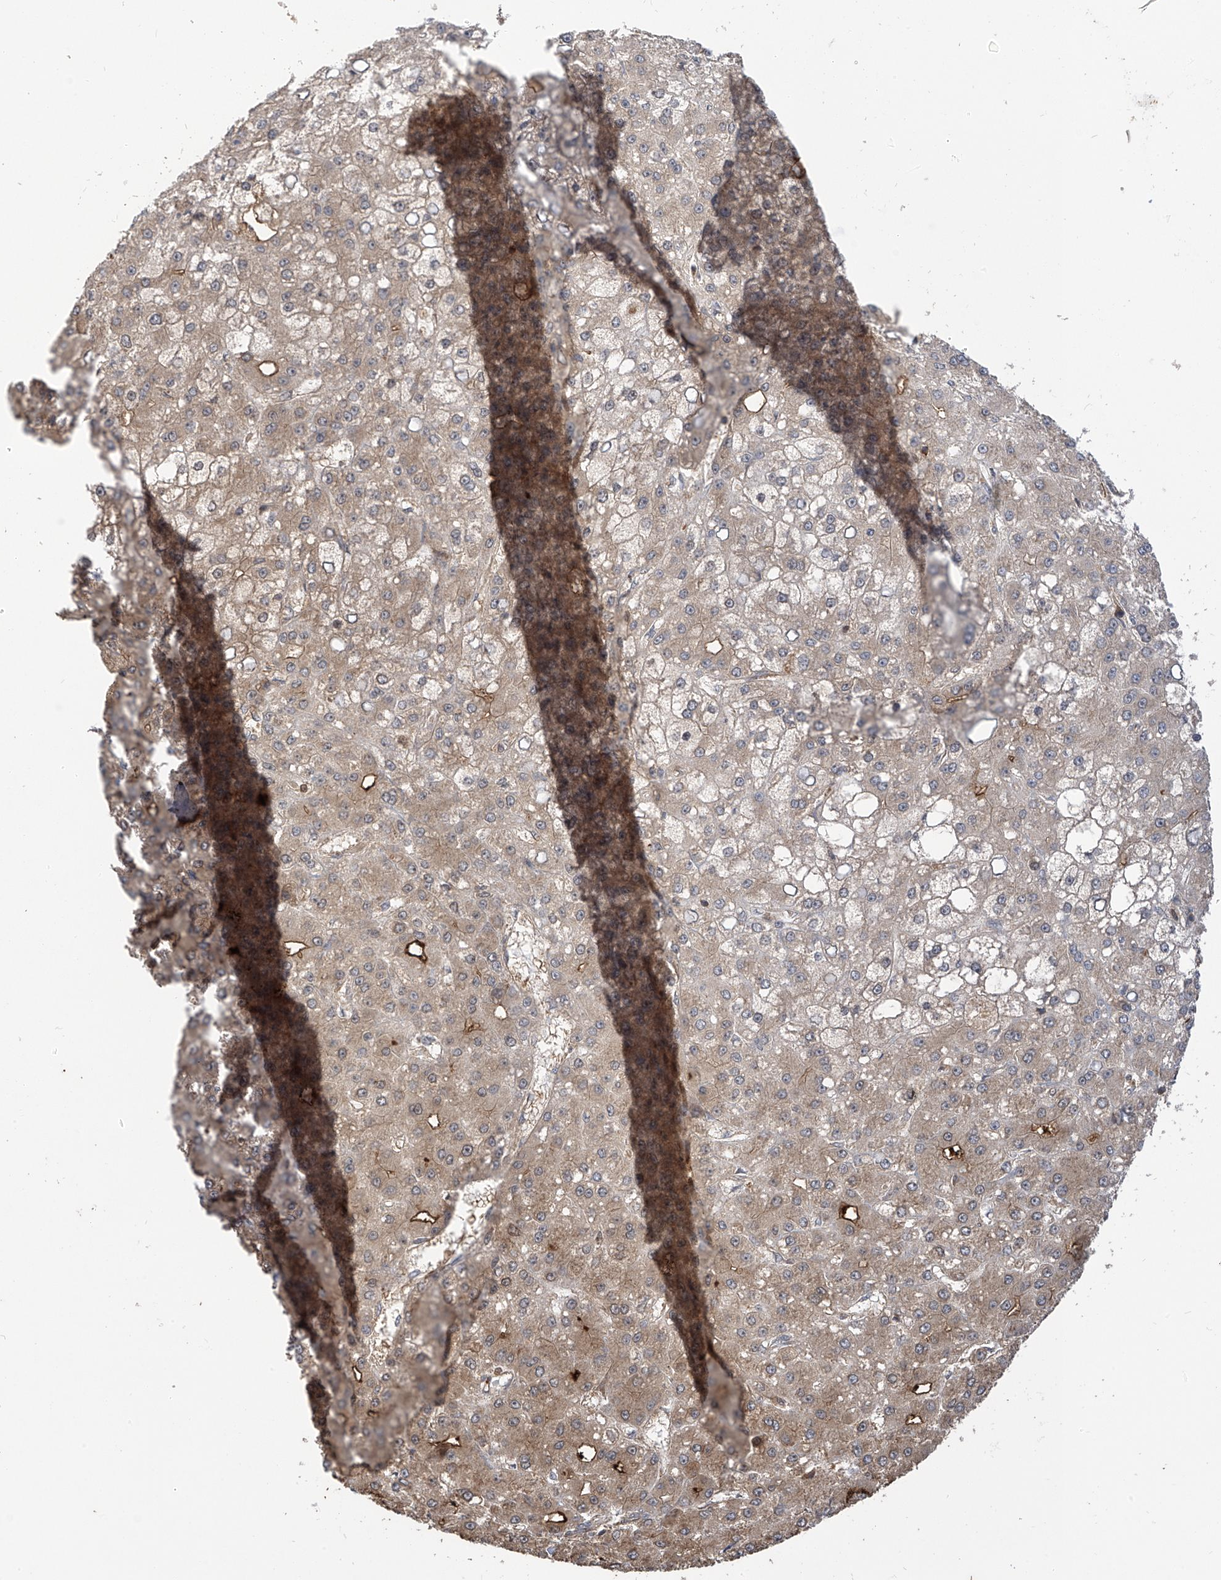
{"staining": {"intensity": "moderate", "quantity": "<25%", "location": "cytoplasmic/membranous"}, "tissue": "liver cancer", "cell_type": "Tumor cells", "image_type": "cancer", "snomed": [{"axis": "morphology", "description": "Carcinoma, Hepatocellular, NOS"}, {"axis": "topography", "description": "Liver"}], "caption": "Human liver hepatocellular carcinoma stained for a protein (brown) displays moderate cytoplasmic/membranous positive staining in approximately <25% of tumor cells.", "gene": "ATAD2B", "patient": {"sex": "male", "age": 67}}